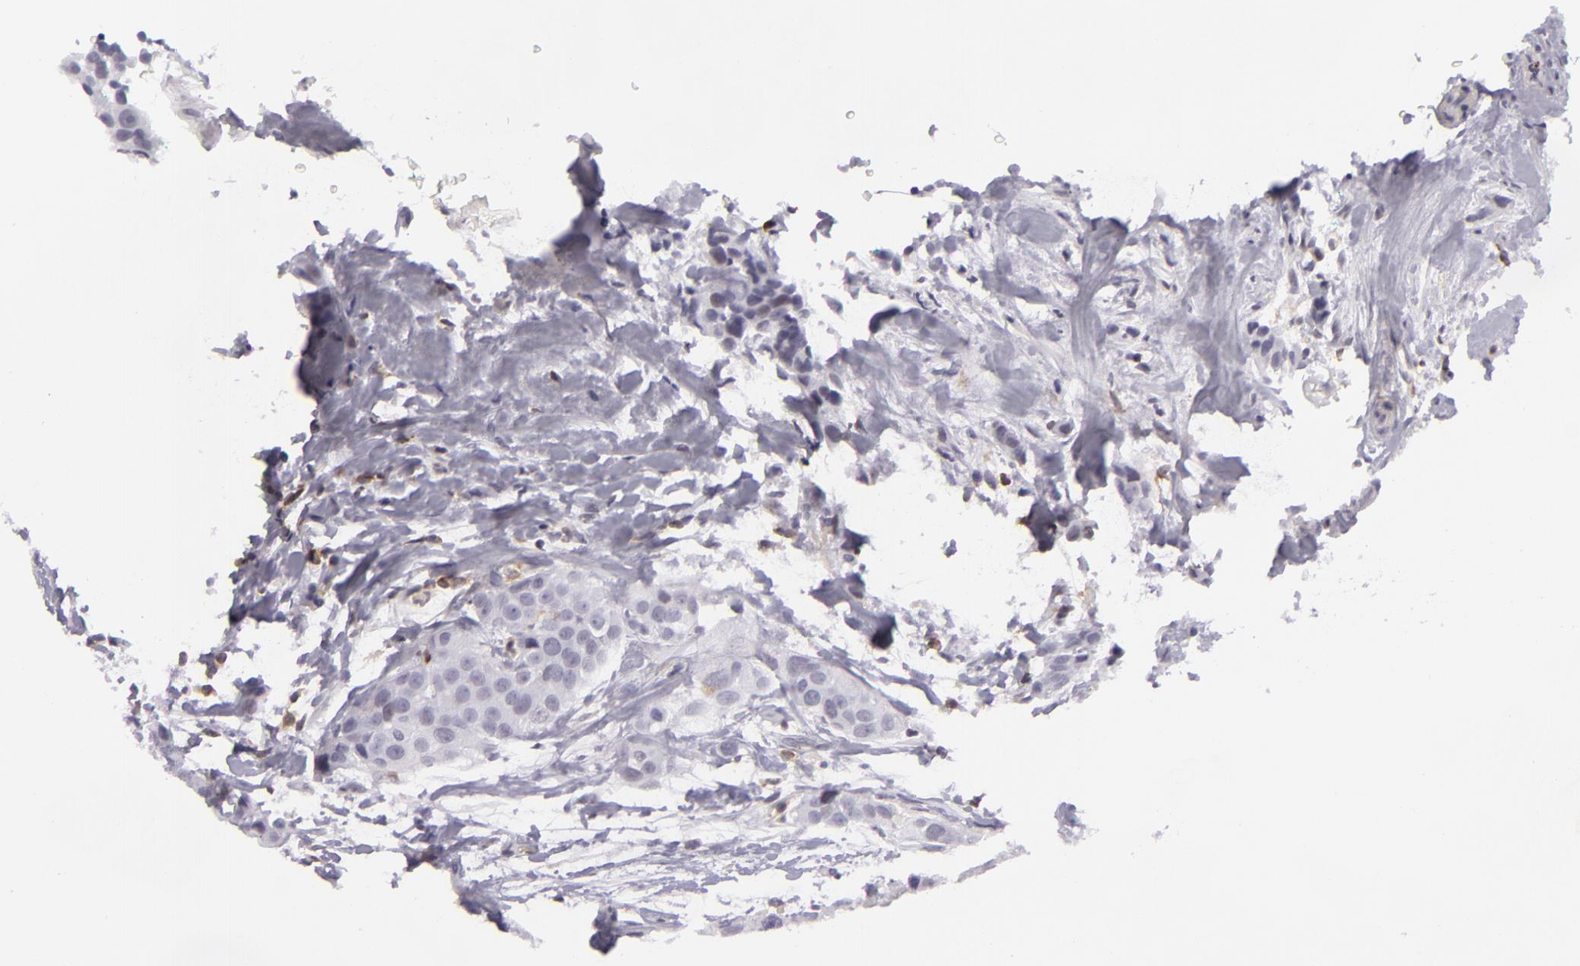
{"staining": {"intensity": "negative", "quantity": "none", "location": "none"}, "tissue": "breast cancer", "cell_type": "Tumor cells", "image_type": "cancer", "snomed": [{"axis": "morphology", "description": "Duct carcinoma"}, {"axis": "topography", "description": "Breast"}], "caption": "Immunohistochemical staining of breast cancer (invasive ductal carcinoma) shows no significant staining in tumor cells.", "gene": "KCNAB2", "patient": {"sex": "female", "age": 45}}